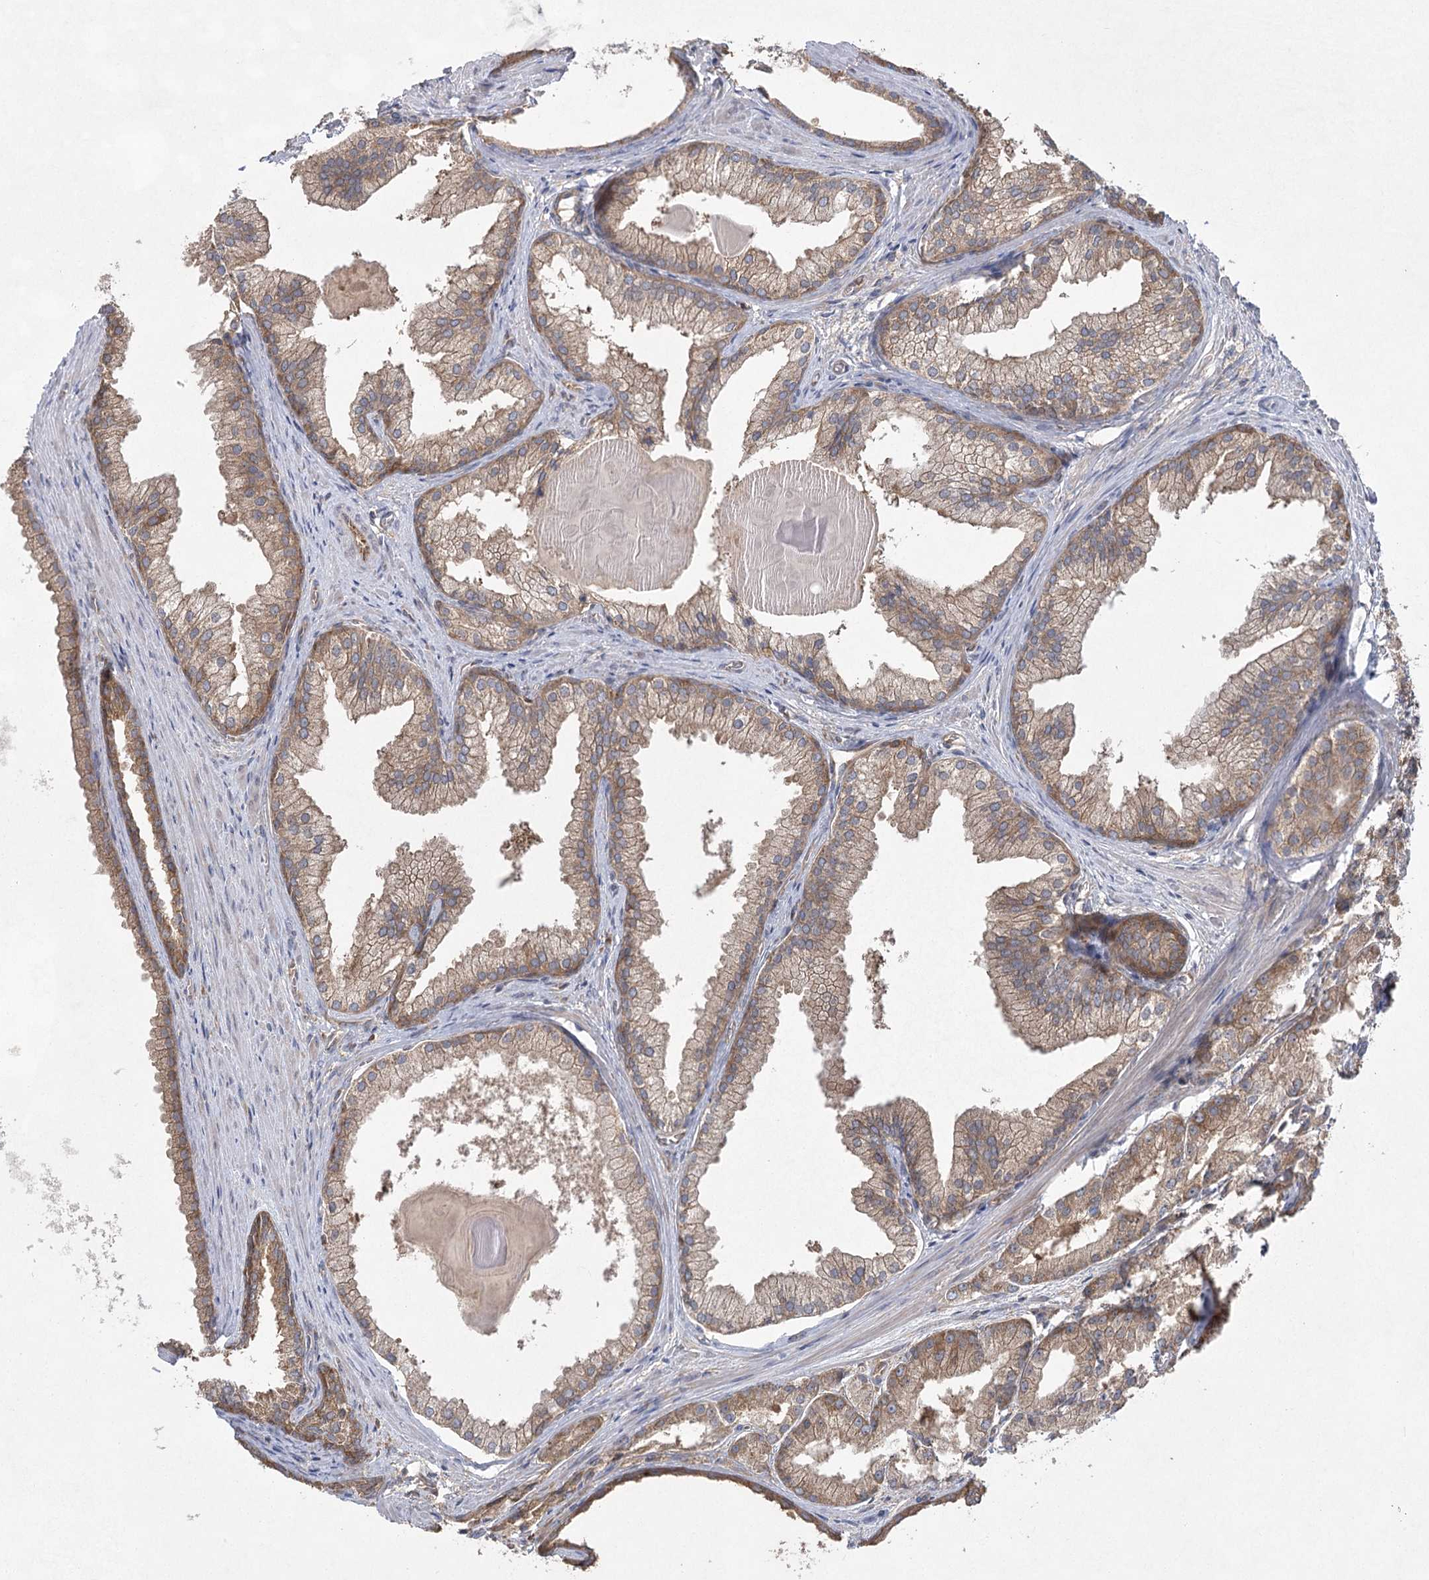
{"staining": {"intensity": "moderate", "quantity": ">75%", "location": "cytoplasmic/membranous"}, "tissue": "prostate cancer", "cell_type": "Tumor cells", "image_type": "cancer", "snomed": [{"axis": "morphology", "description": "Adenocarcinoma, Low grade"}, {"axis": "topography", "description": "Prostate"}], "caption": "Immunohistochemical staining of human prostate cancer (adenocarcinoma (low-grade)) exhibits medium levels of moderate cytoplasmic/membranous expression in about >75% of tumor cells. (brown staining indicates protein expression, while blue staining denotes nuclei).", "gene": "EIF3A", "patient": {"sex": "male", "age": 54}}